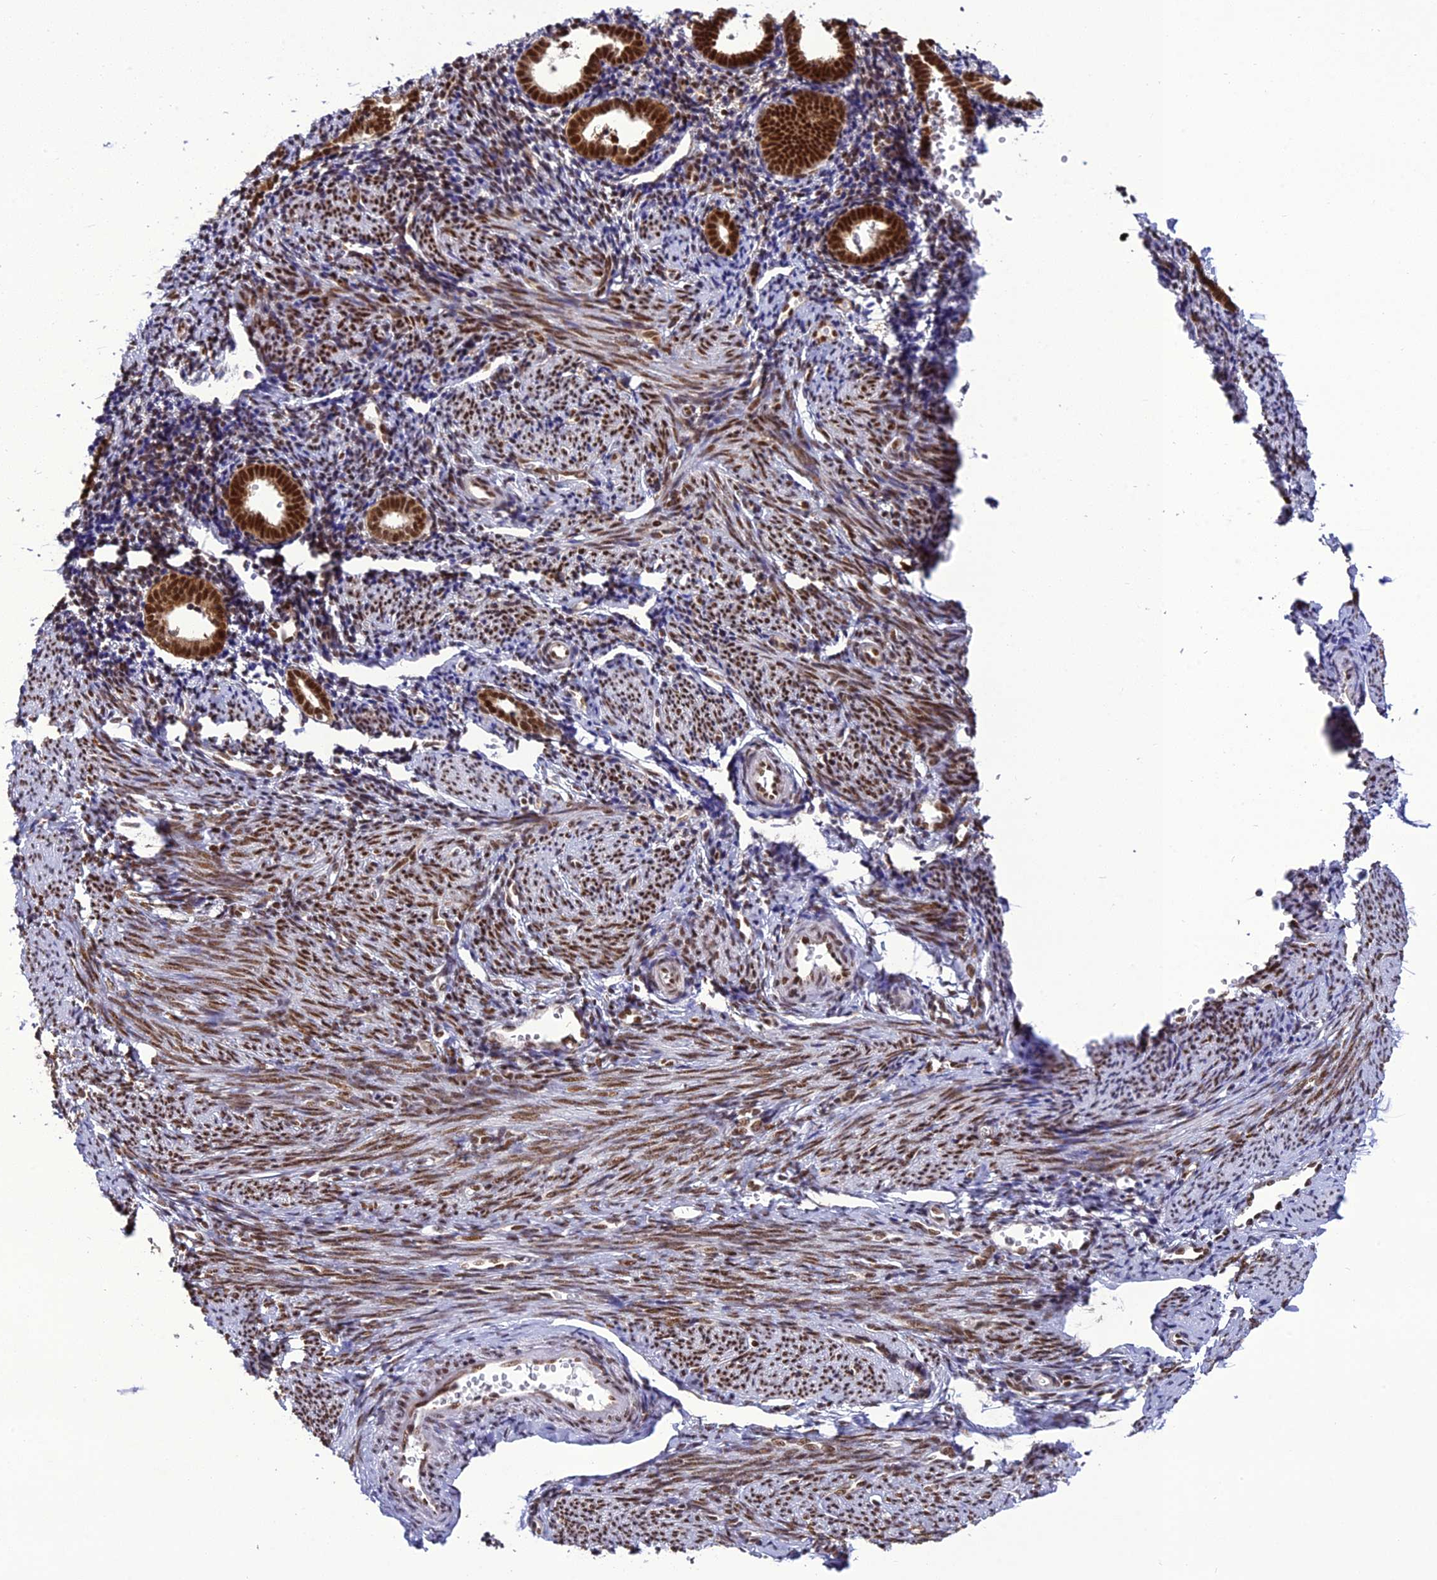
{"staining": {"intensity": "strong", "quantity": "25%-75%", "location": "nuclear"}, "tissue": "endometrium", "cell_type": "Cells in endometrial stroma", "image_type": "normal", "snomed": [{"axis": "morphology", "description": "Normal tissue, NOS"}, {"axis": "topography", "description": "Endometrium"}], "caption": "Endometrium was stained to show a protein in brown. There is high levels of strong nuclear expression in about 25%-75% of cells in endometrial stroma. (Stains: DAB in brown, nuclei in blue, Microscopy: brightfield microscopy at high magnification).", "gene": "DDX1", "patient": {"sex": "female", "age": 56}}